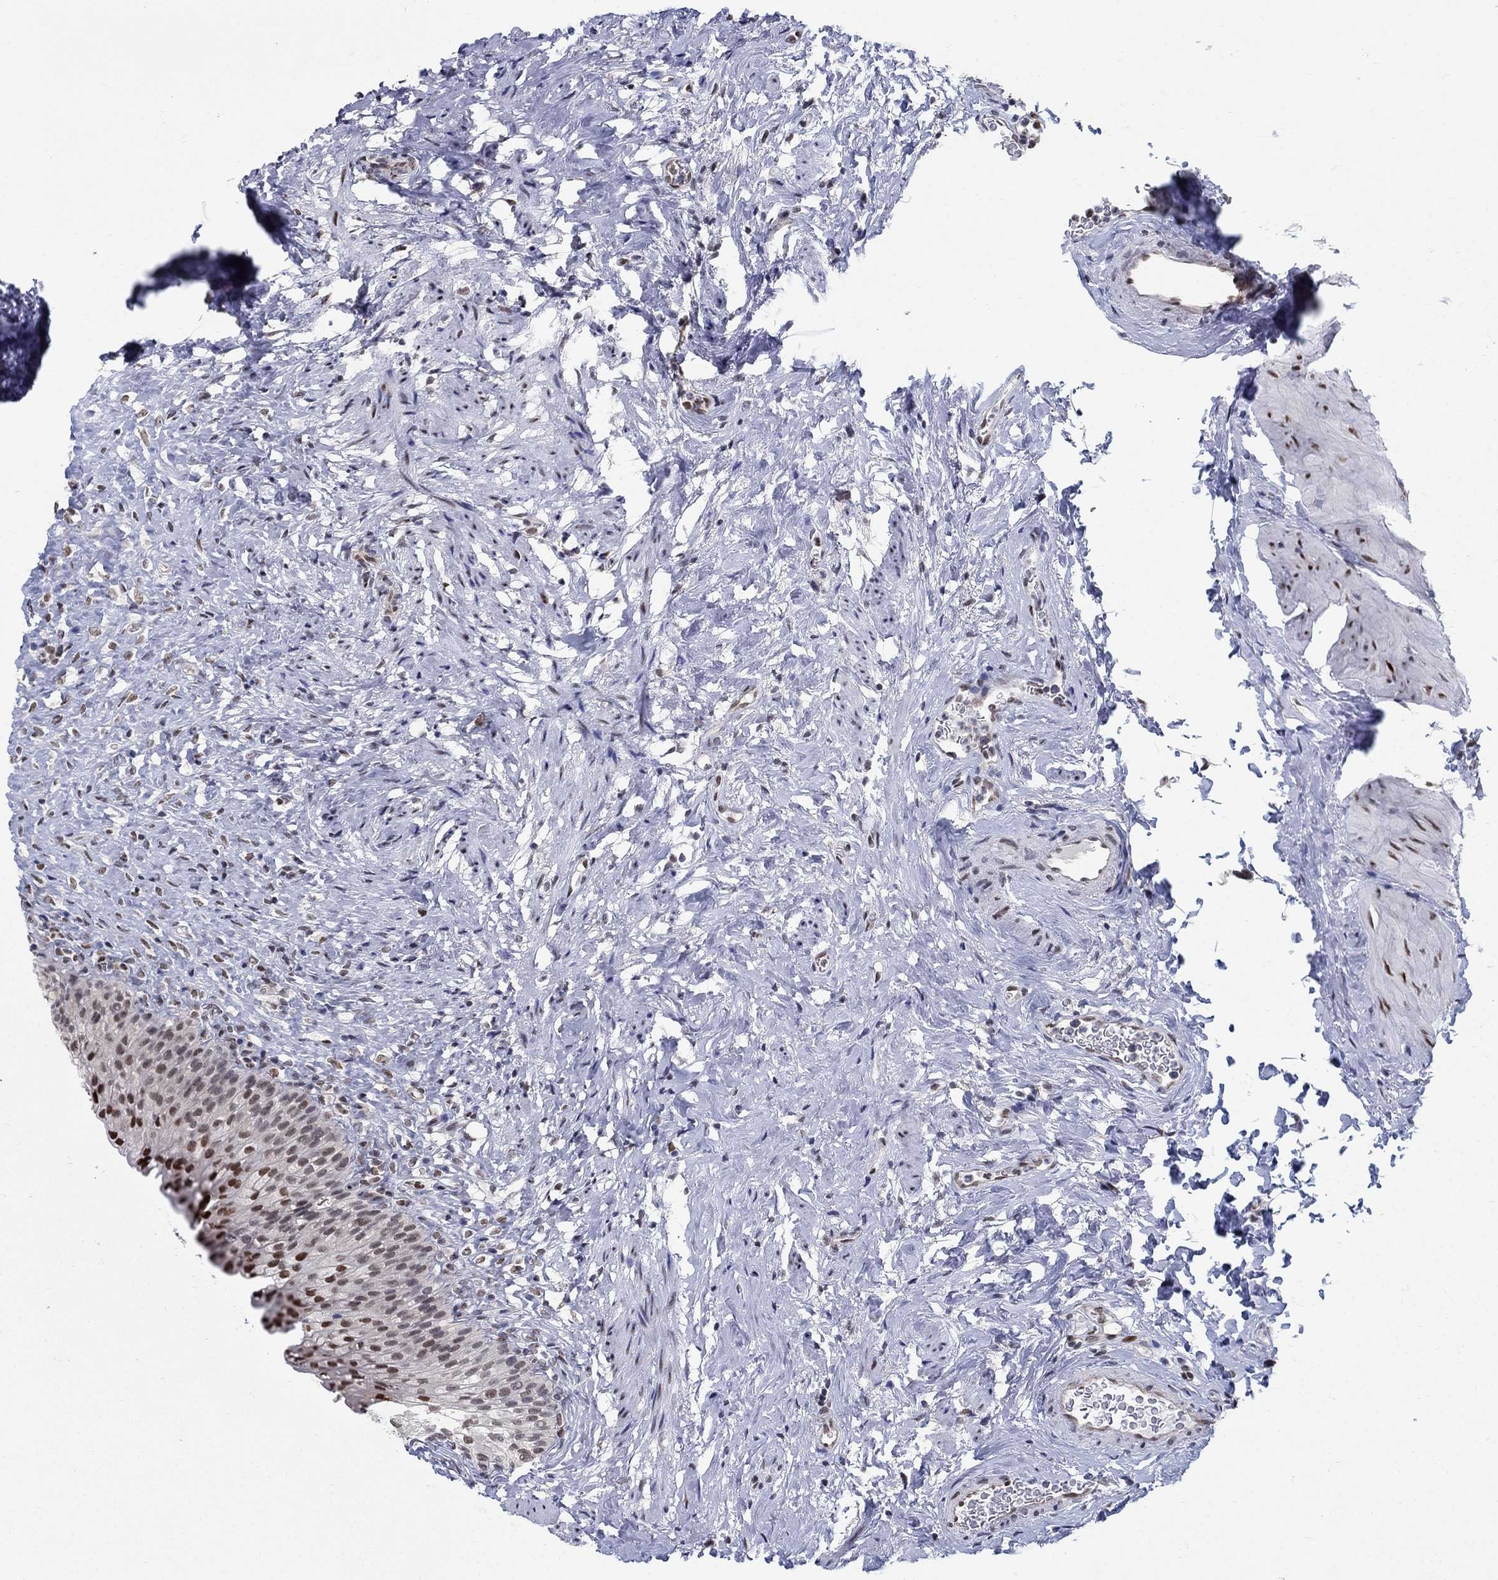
{"staining": {"intensity": "moderate", "quantity": "<25%", "location": "nuclear"}, "tissue": "urinary bladder", "cell_type": "Urothelial cells", "image_type": "normal", "snomed": [{"axis": "morphology", "description": "Normal tissue, NOS"}, {"axis": "topography", "description": "Urinary bladder"}], "caption": "Urothelial cells display low levels of moderate nuclear positivity in approximately <25% of cells in normal human urinary bladder.", "gene": "CENPE", "patient": {"sex": "male", "age": 76}}